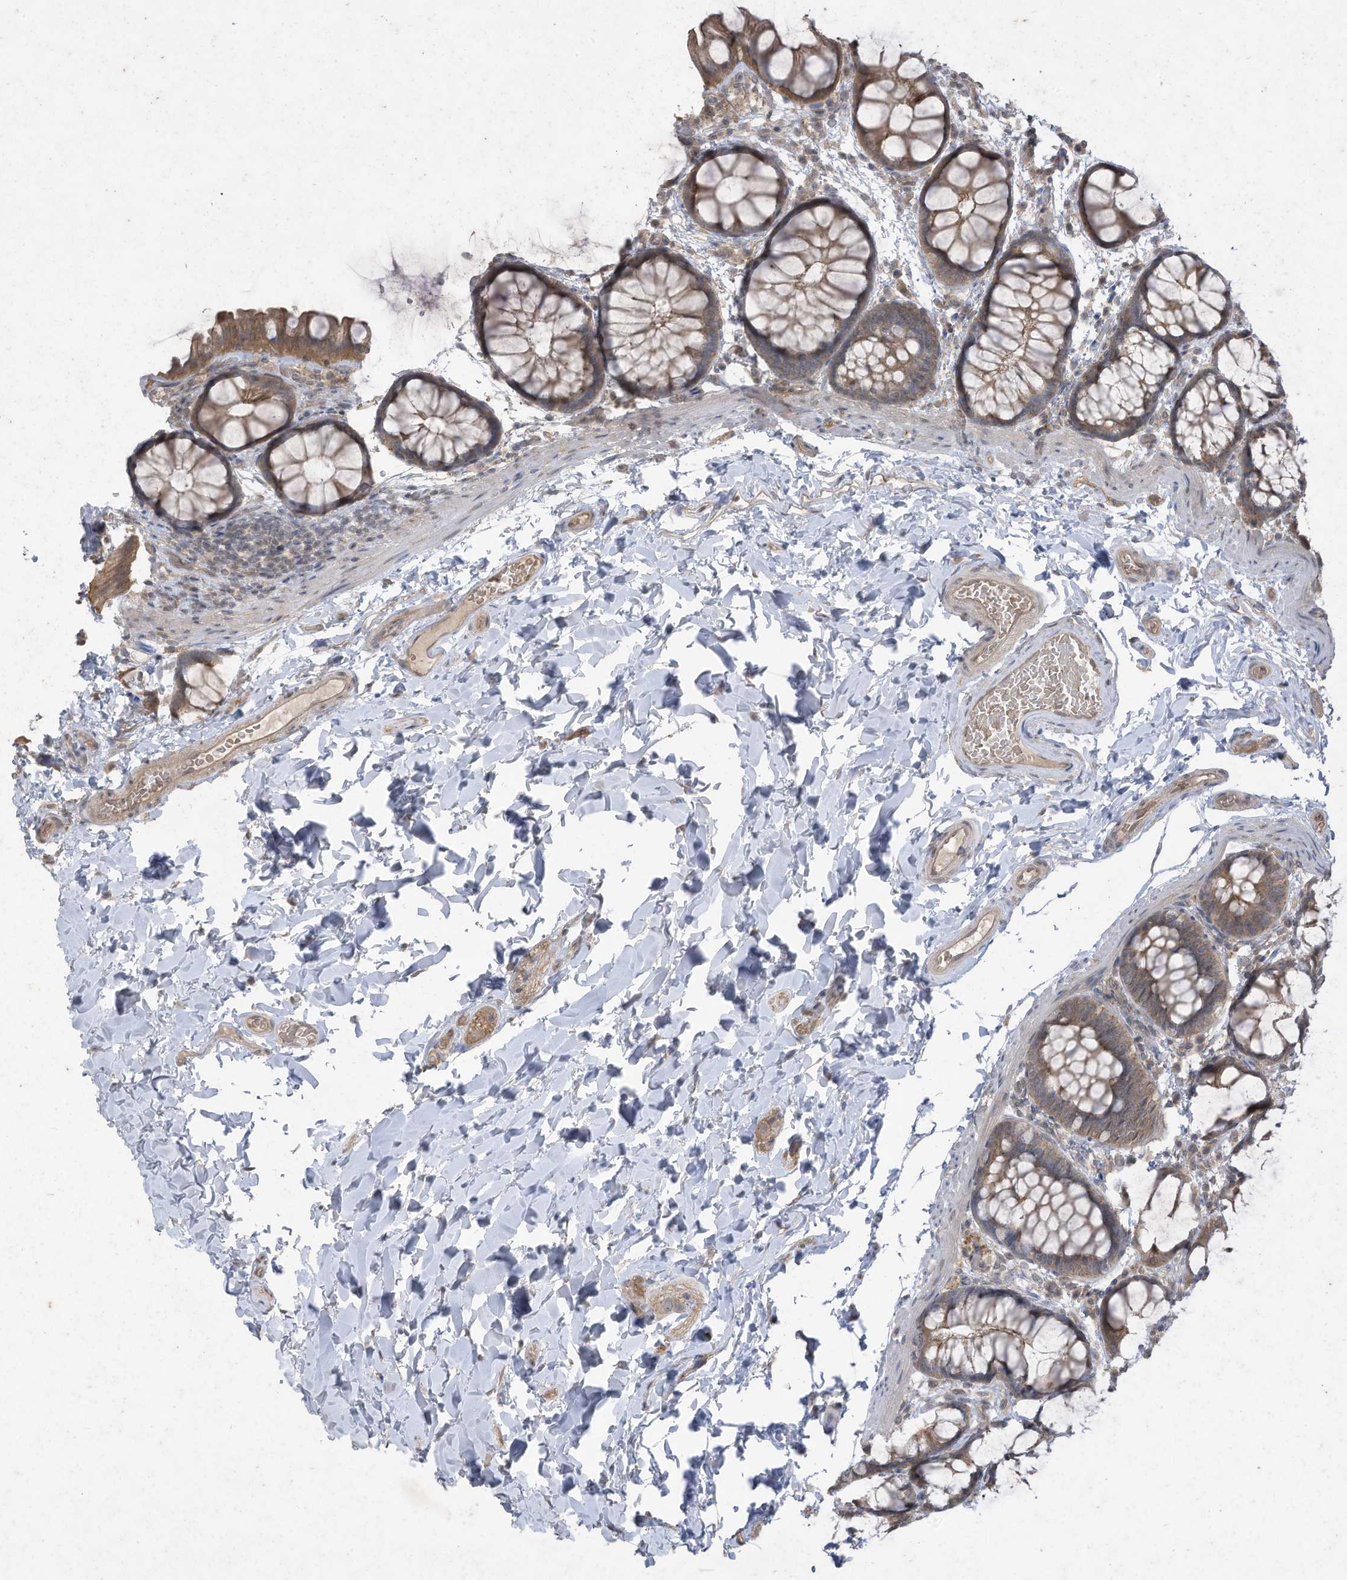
{"staining": {"intensity": "weak", "quantity": ">75%", "location": "cytoplasmic/membranous"}, "tissue": "colon", "cell_type": "Endothelial cells", "image_type": "normal", "snomed": [{"axis": "morphology", "description": "Normal tissue, NOS"}, {"axis": "topography", "description": "Colon"}], "caption": "Protein expression analysis of benign colon demonstrates weak cytoplasmic/membranous expression in about >75% of endothelial cells. The protein of interest is shown in brown color, while the nuclei are stained blue.", "gene": "MATN2", "patient": {"sex": "male", "age": 47}}